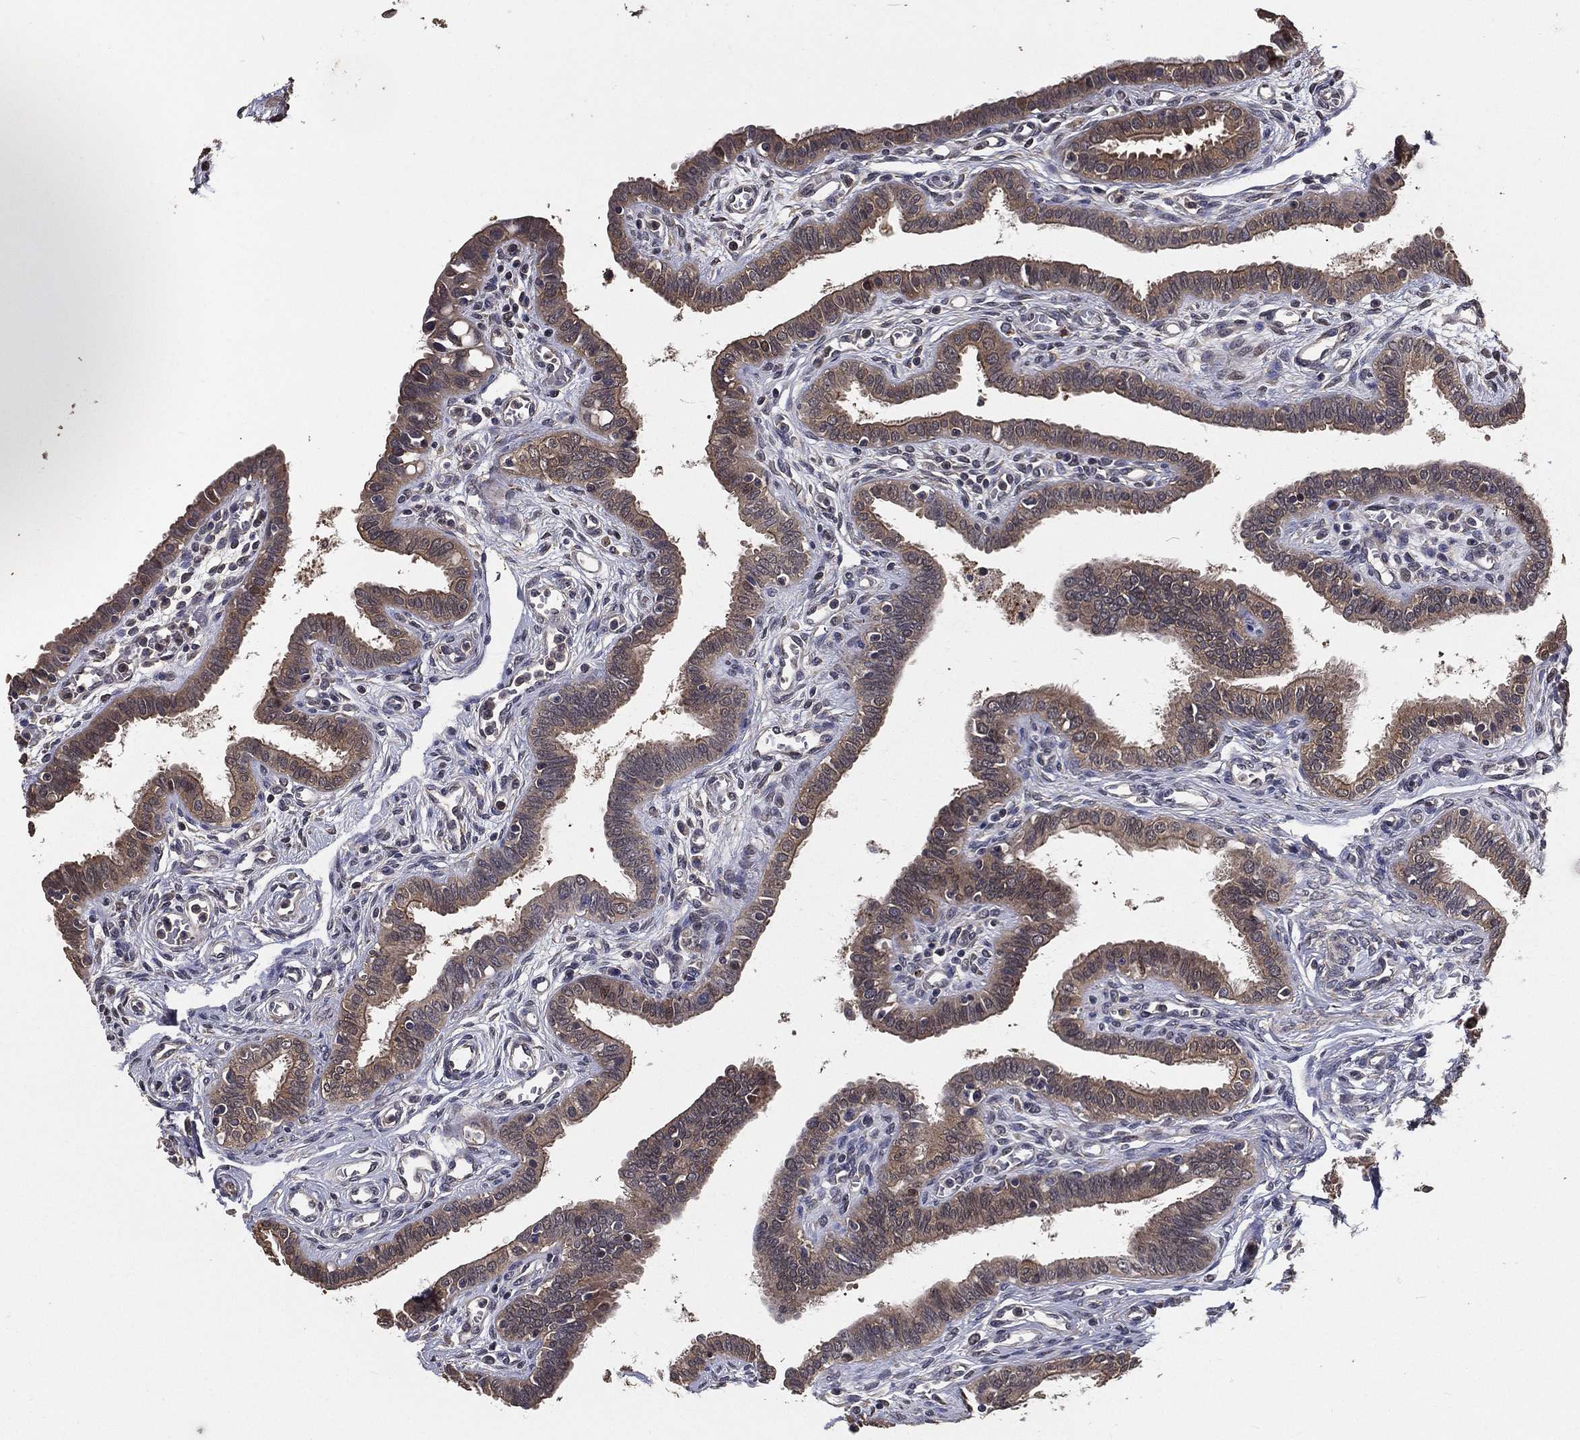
{"staining": {"intensity": "moderate", "quantity": ">75%", "location": "cytoplasmic/membranous"}, "tissue": "fallopian tube", "cell_type": "Glandular cells", "image_type": "normal", "snomed": [{"axis": "morphology", "description": "Normal tissue, NOS"}, {"axis": "morphology", "description": "Carcinoma, endometroid"}, {"axis": "topography", "description": "Fallopian tube"}, {"axis": "topography", "description": "Ovary"}], "caption": "Fallopian tube stained with immunohistochemistry exhibits moderate cytoplasmic/membranous positivity in approximately >75% of glandular cells.", "gene": "PCNT", "patient": {"sex": "female", "age": 42}}